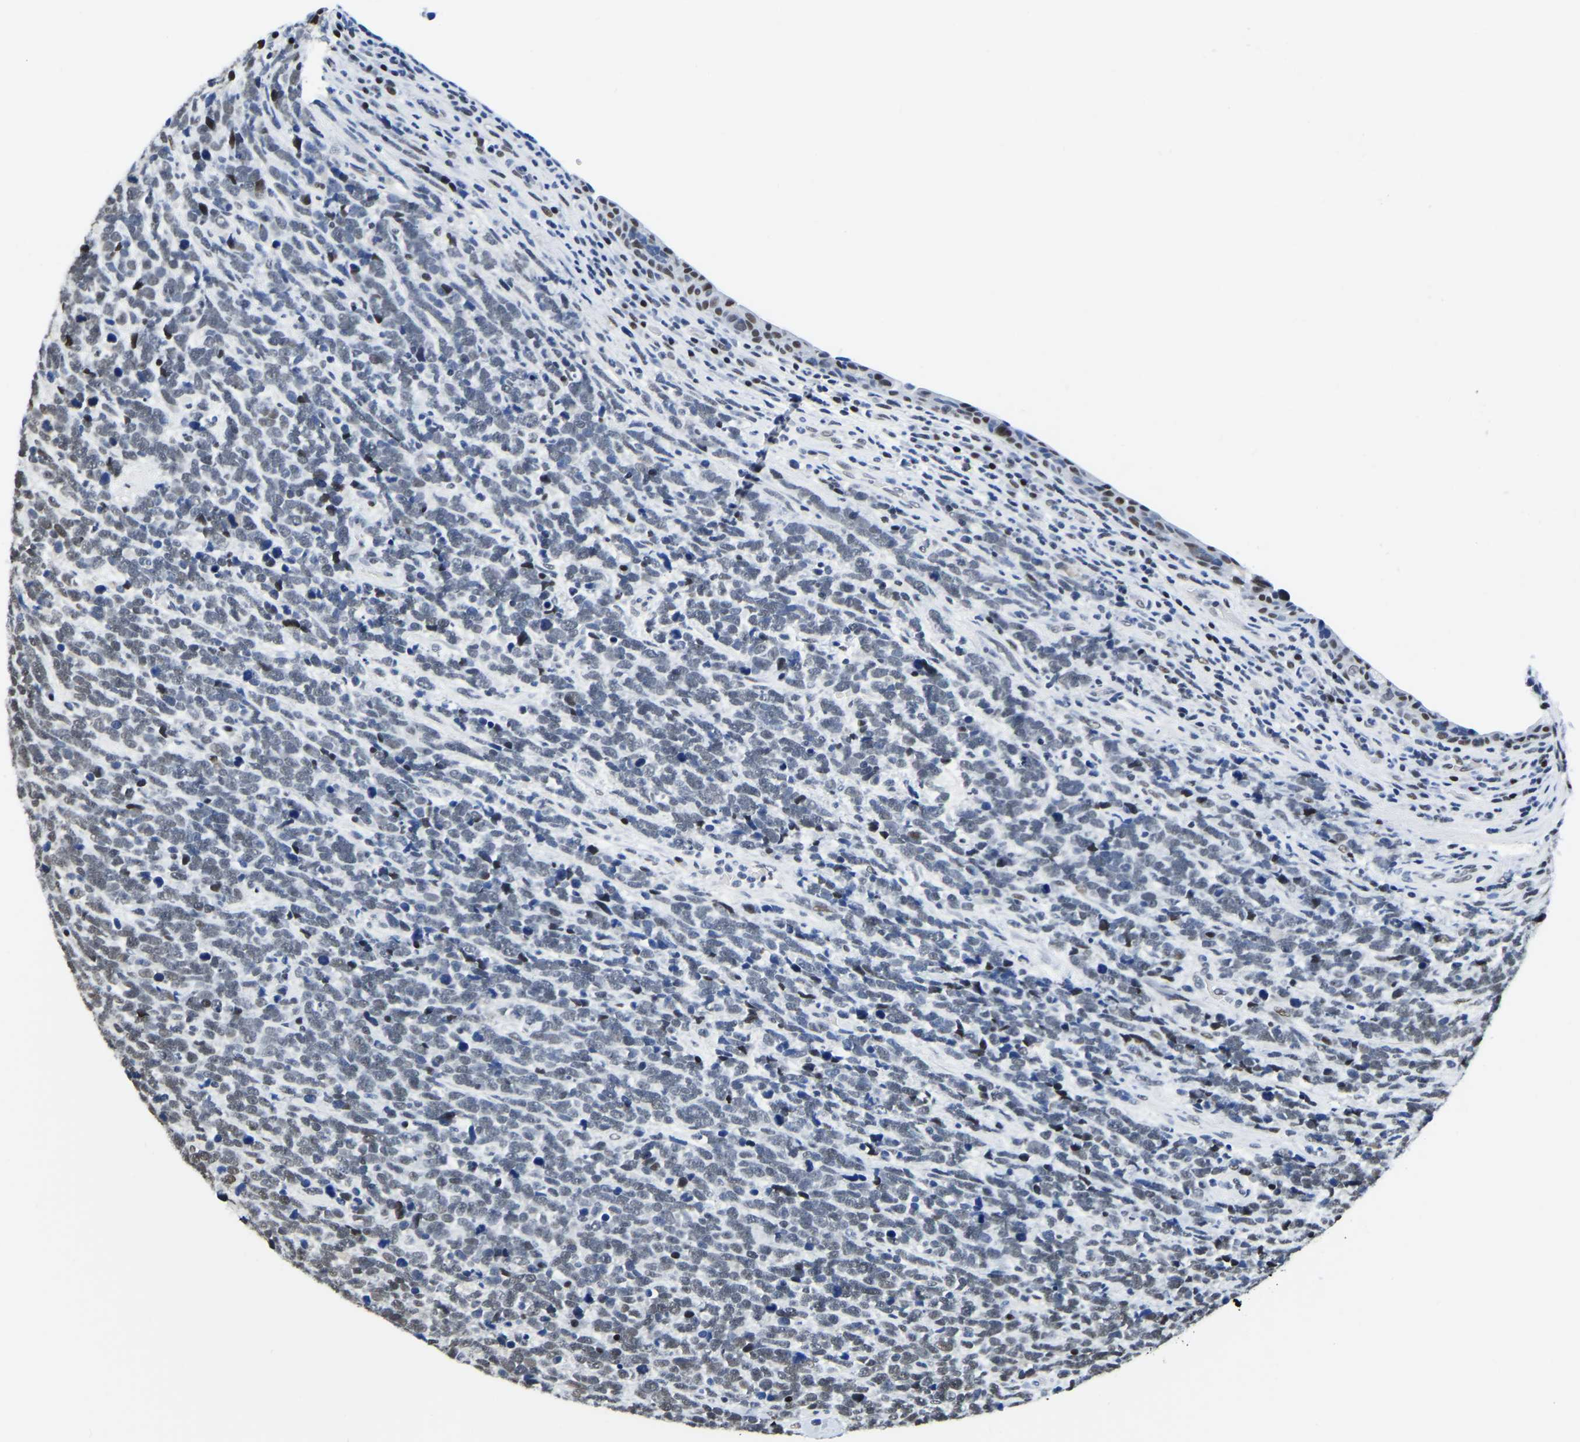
{"staining": {"intensity": "weak", "quantity": "<25%", "location": "nuclear"}, "tissue": "urothelial cancer", "cell_type": "Tumor cells", "image_type": "cancer", "snomed": [{"axis": "morphology", "description": "Urothelial carcinoma, High grade"}, {"axis": "topography", "description": "Urinary bladder"}], "caption": "IHC of urothelial cancer demonstrates no expression in tumor cells.", "gene": "UBA1", "patient": {"sex": "female", "age": 82}}